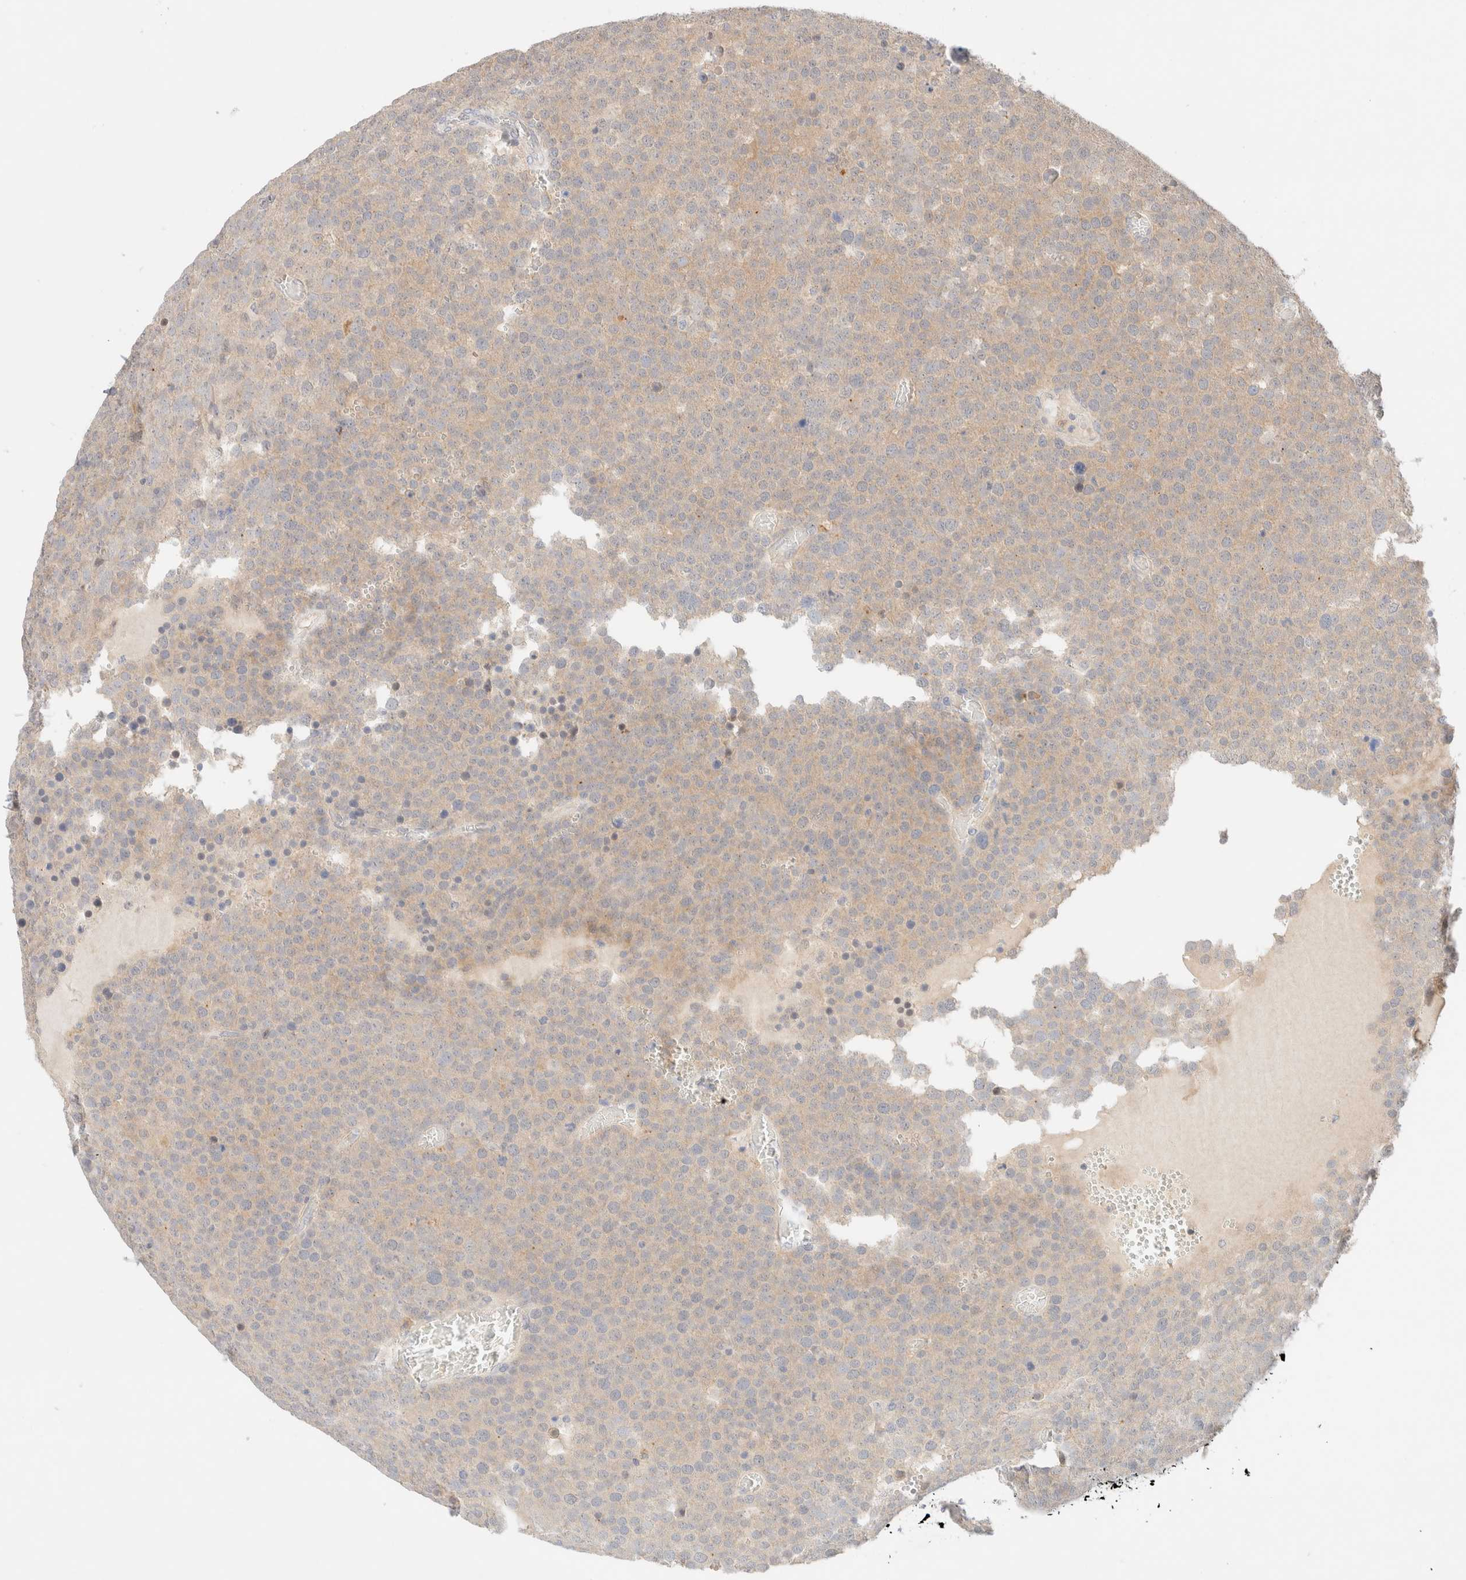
{"staining": {"intensity": "weak", "quantity": ">75%", "location": "cytoplasmic/membranous"}, "tissue": "testis cancer", "cell_type": "Tumor cells", "image_type": "cancer", "snomed": [{"axis": "morphology", "description": "Seminoma, NOS"}, {"axis": "topography", "description": "Testis"}], "caption": "IHC histopathology image of human testis seminoma stained for a protein (brown), which demonstrates low levels of weak cytoplasmic/membranous positivity in about >75% of tumor cells.", "gene": "SGSM2", "patient": {"sex": "male", "age": 71}}